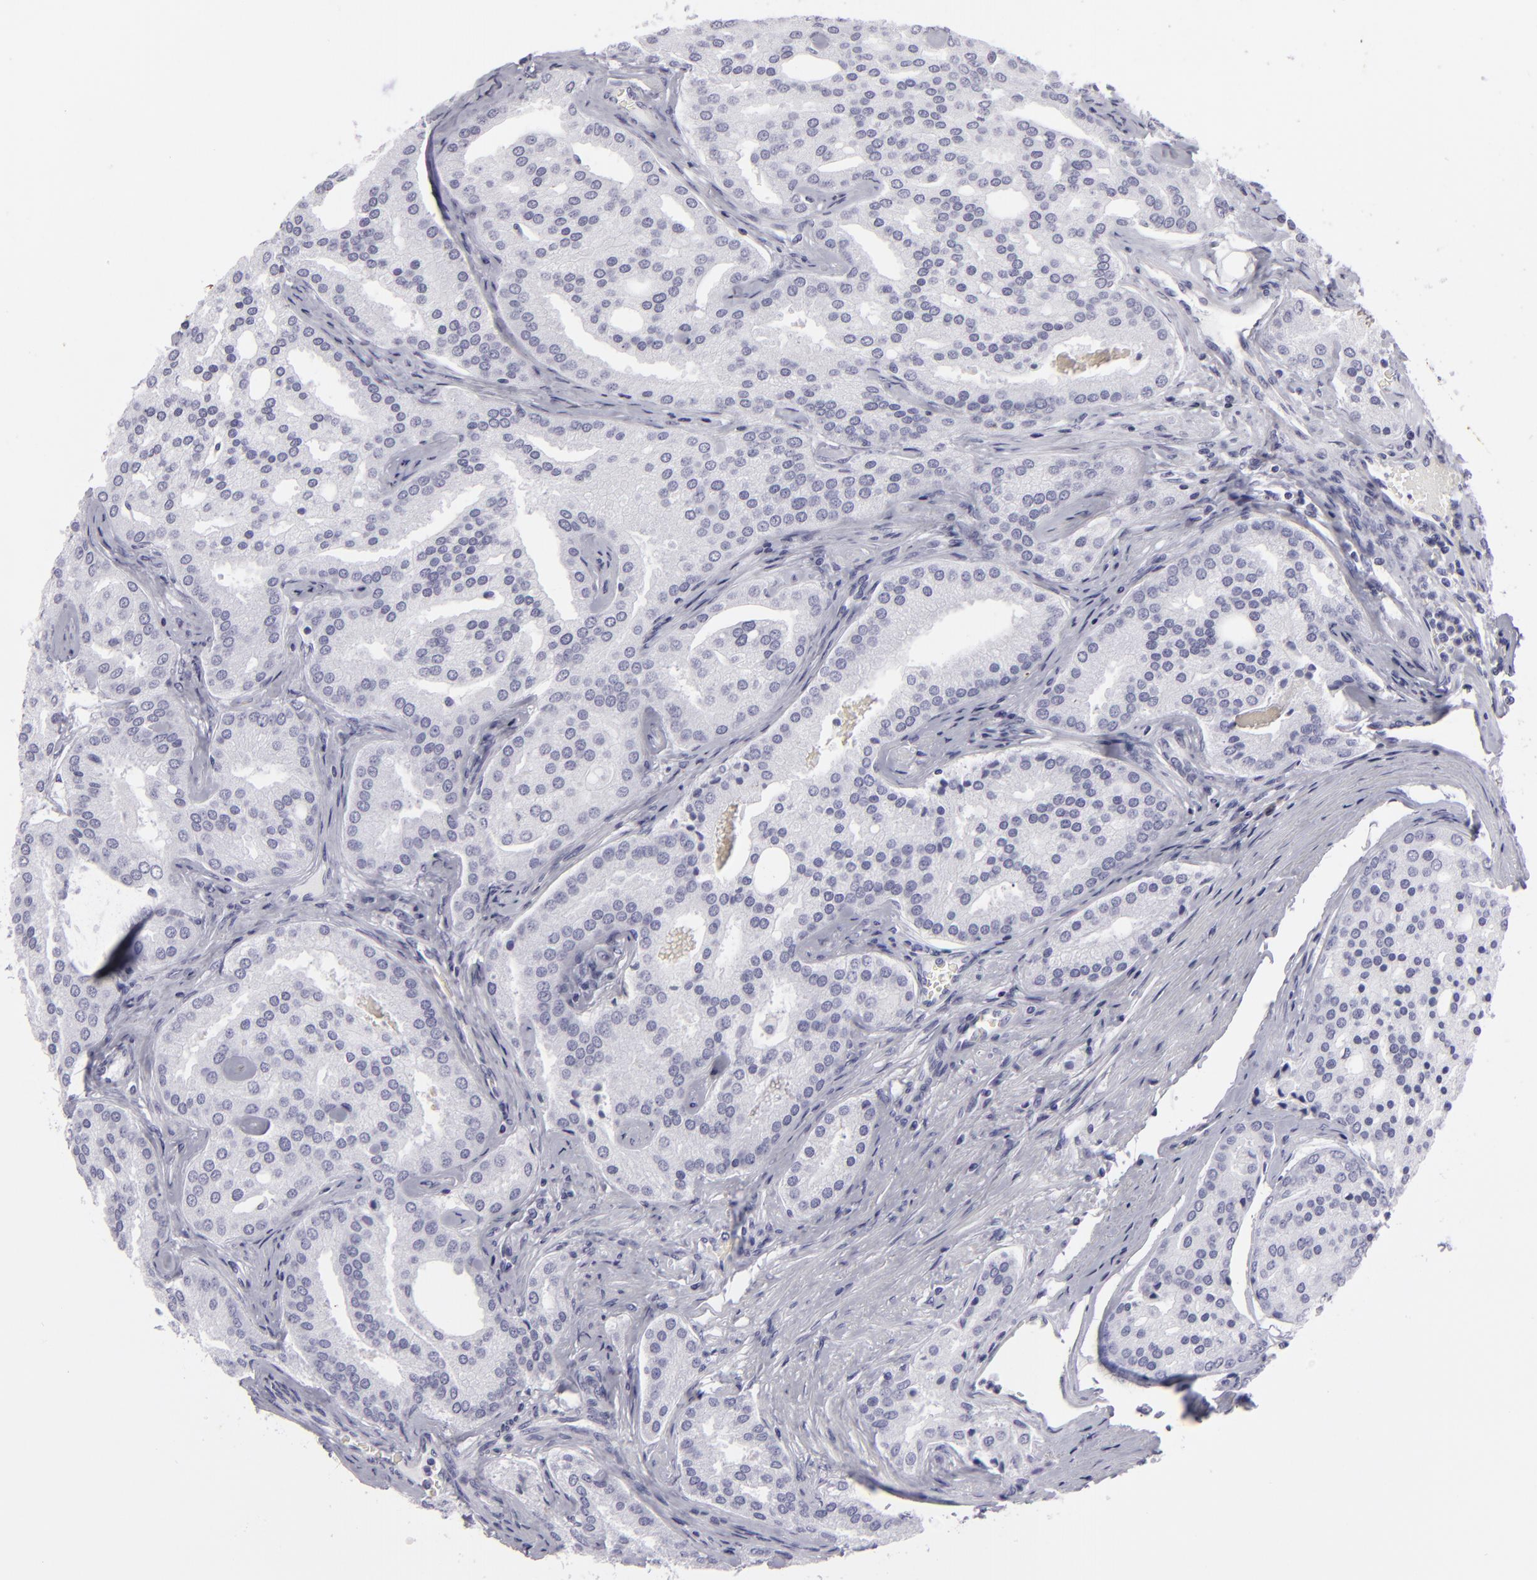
{"staining": {"intensity": "negative", "quantity": "none", "location": "none"}, "tissue": "prostate cancer", "cell_type": "Tumor cells", "image_type": "cancer", "snomed": [{"axis": "morphology", "description": "Adenocarcinoma, High grade"}, {"axis": "topography", "description": "Prostate"}], "caption": "Prostate cancer was stained to show a protein in brown. There is no significant expression in tumor cells. Nuclei are stained in blue.", "gene": "KRT1", "patient": {"sex": "male", "age": 64}}